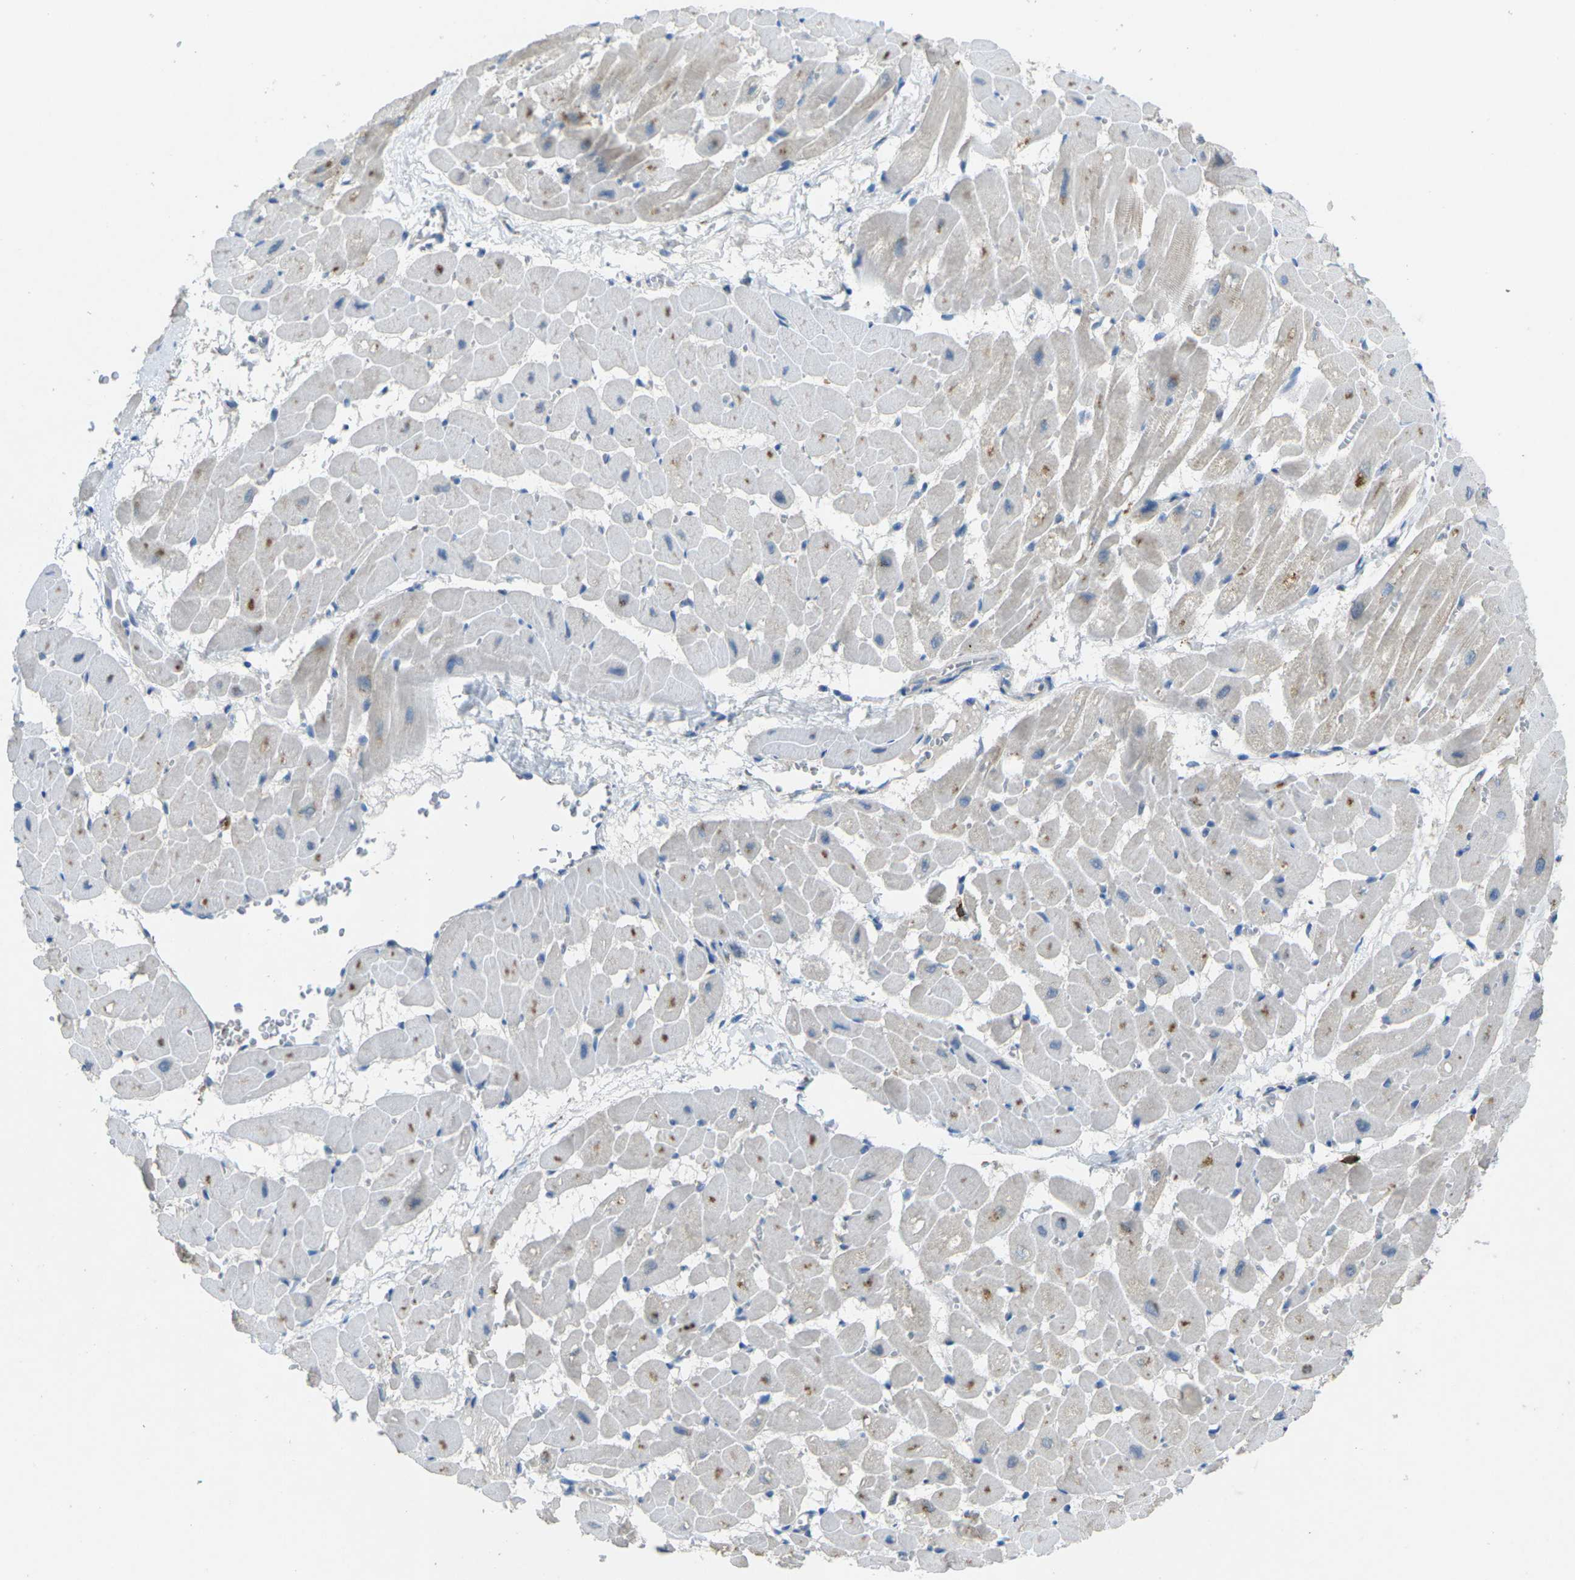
{"staining": {"intensity": "moderate", "quantity": "25%-75%", "location": "cytoplasmic/membranous"}, "tissue": "heart muscle", "cell_type": "Cardiomyocytes", "image_type": "normal", "snomed": [{"axis": "morphology", "description": "Normal tissue, NOS"}, {"axis": "topography", "description": "Heart"}], "caption": "Protein expression analysis of benign human heart muscle reveals moderate cytoplasmic/membranous positivity in approximately 25%-75% of cardiomyocytes. Nuclei are stained in blue.", "gene": "CD19", "patient": {"sex": "male", "age": 45}}